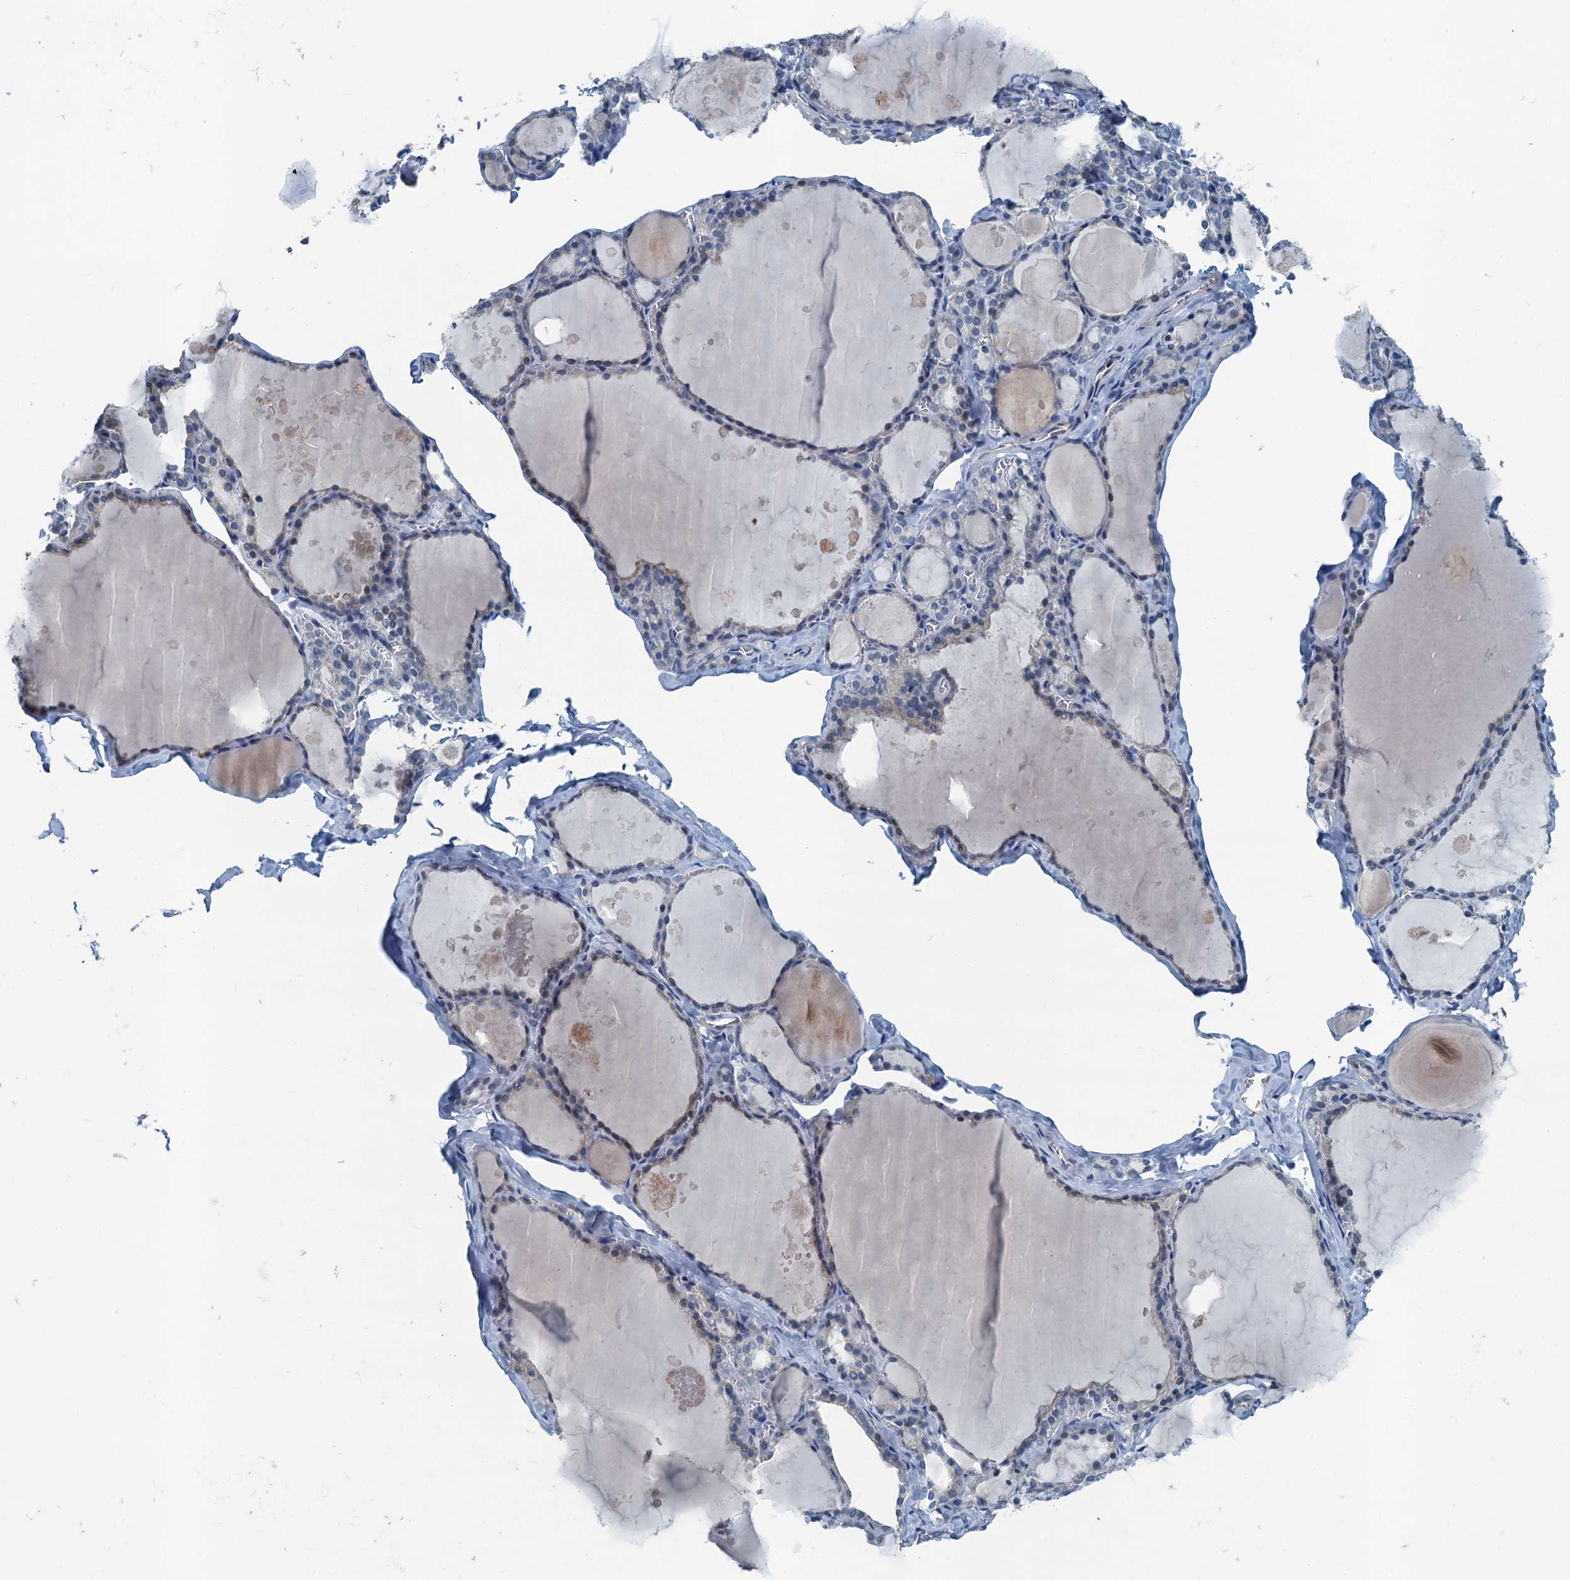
{"staining": {"intensity": "negative", "quantity": "none", "location": "none"}, "tissue": "thyroid gland", "cell_type": "Glandular cells", "image_type": "normal", "snomed": [{"axis": "morphology", "description": "Normal tissue, NOS"}, {"axis": "topography", "description": "Thyroid gland"}], "caption": "The histopathology image shows no staining of glandular cells in normal thyroid gland.", "gene": "GFOD2", "patient": {"sex": "male", "age": 56}}